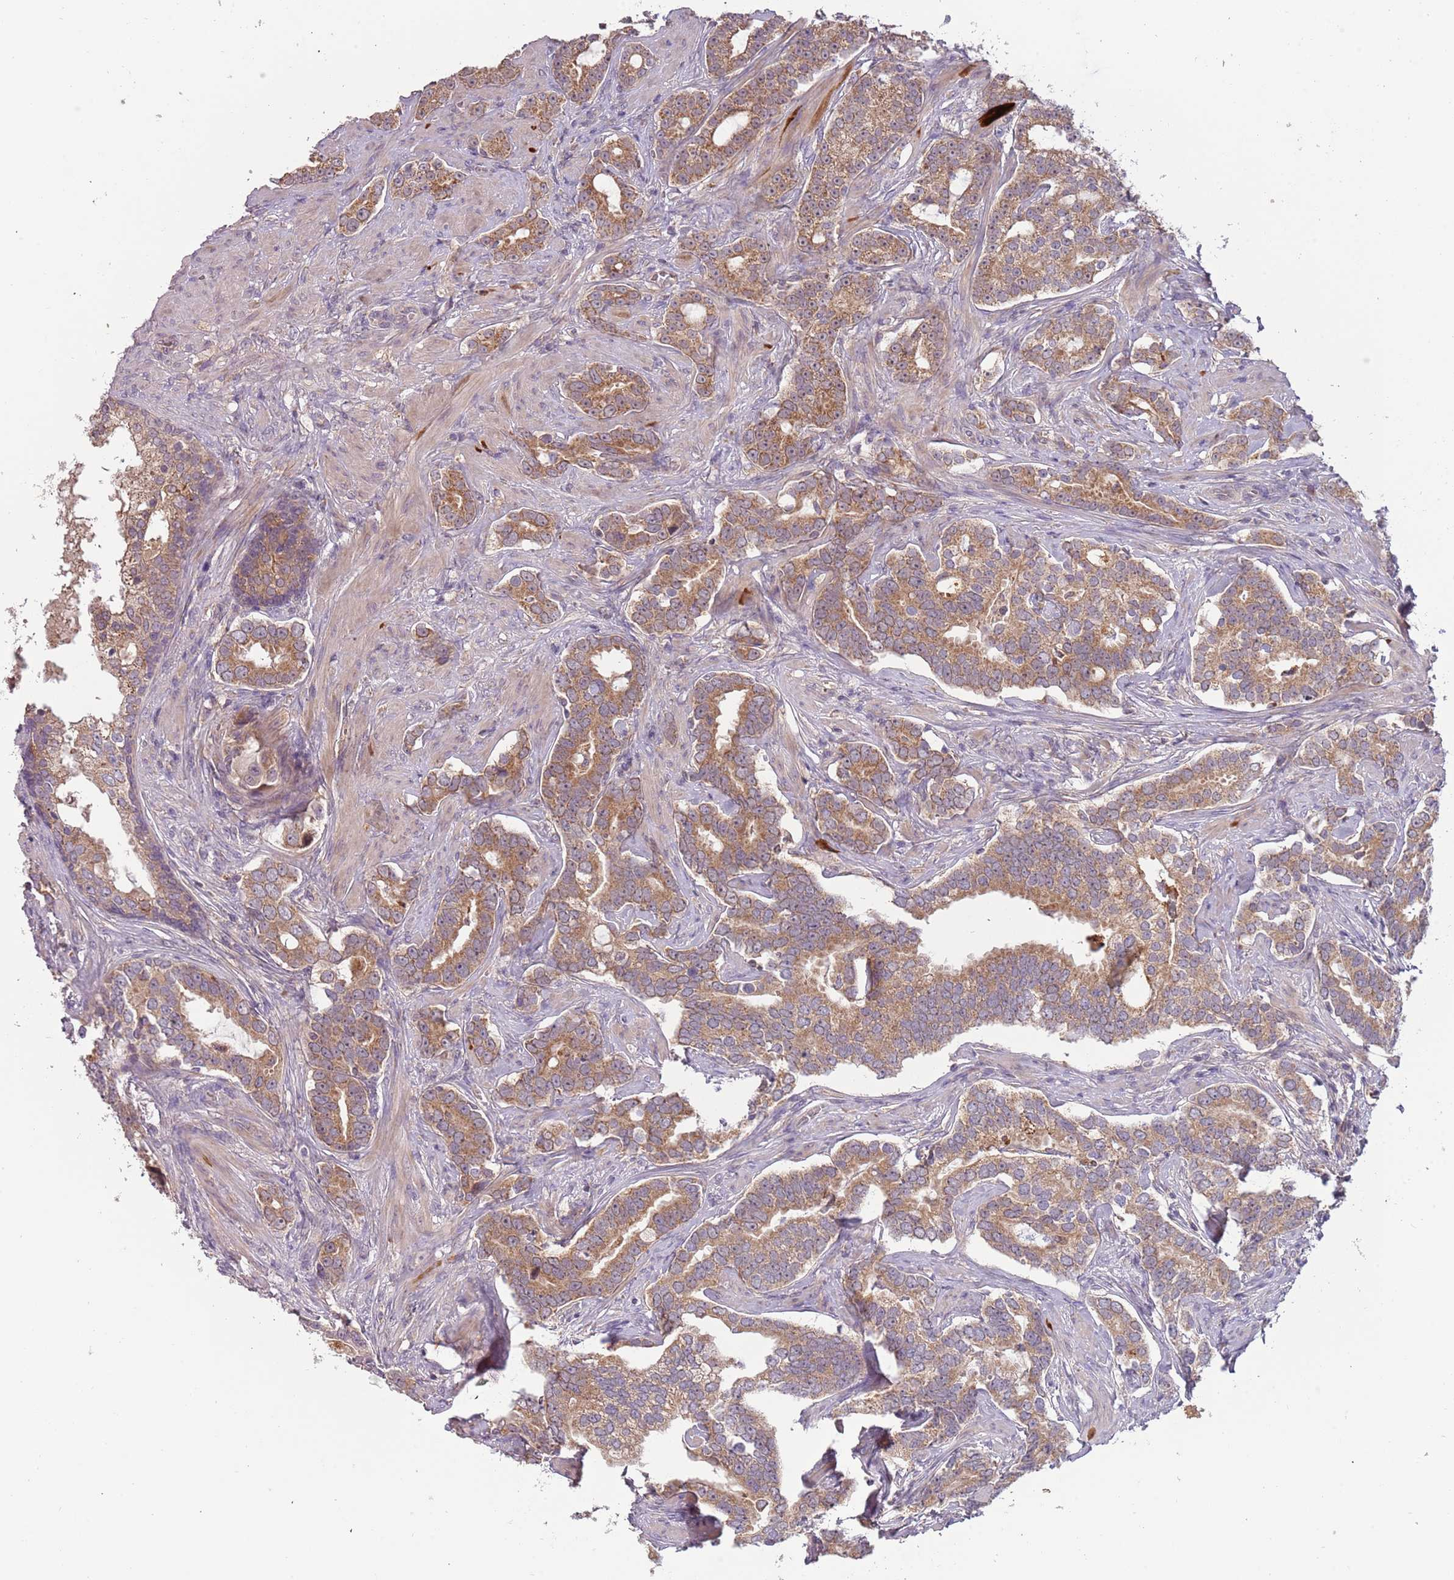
{"staining": {"intensity": "moderate", "quantity": ">75%", "location": "cytoplasmic/membranous"}, "tissue": "prostate cancer", "cell_type": "Tumor cells", "image_type": "cancer", "snomed": [{"axis": "morphology", "description": "Adenocarcinoma, High grade"}, {"axis": "topography", "description": "Prostate"}], "caption": "IHC histopathology image of neoplastic tissue: human prostate high-grade adenocarcinoma stained using IHC reveals medium levels of moderate protein expression localized specifically in the cytoplasmic/membranous of tumor cells, appearing as a cytoplasmic/membranous brown color.", "gene": "FECH", "patient": {"sex": "male", "age": 64}}